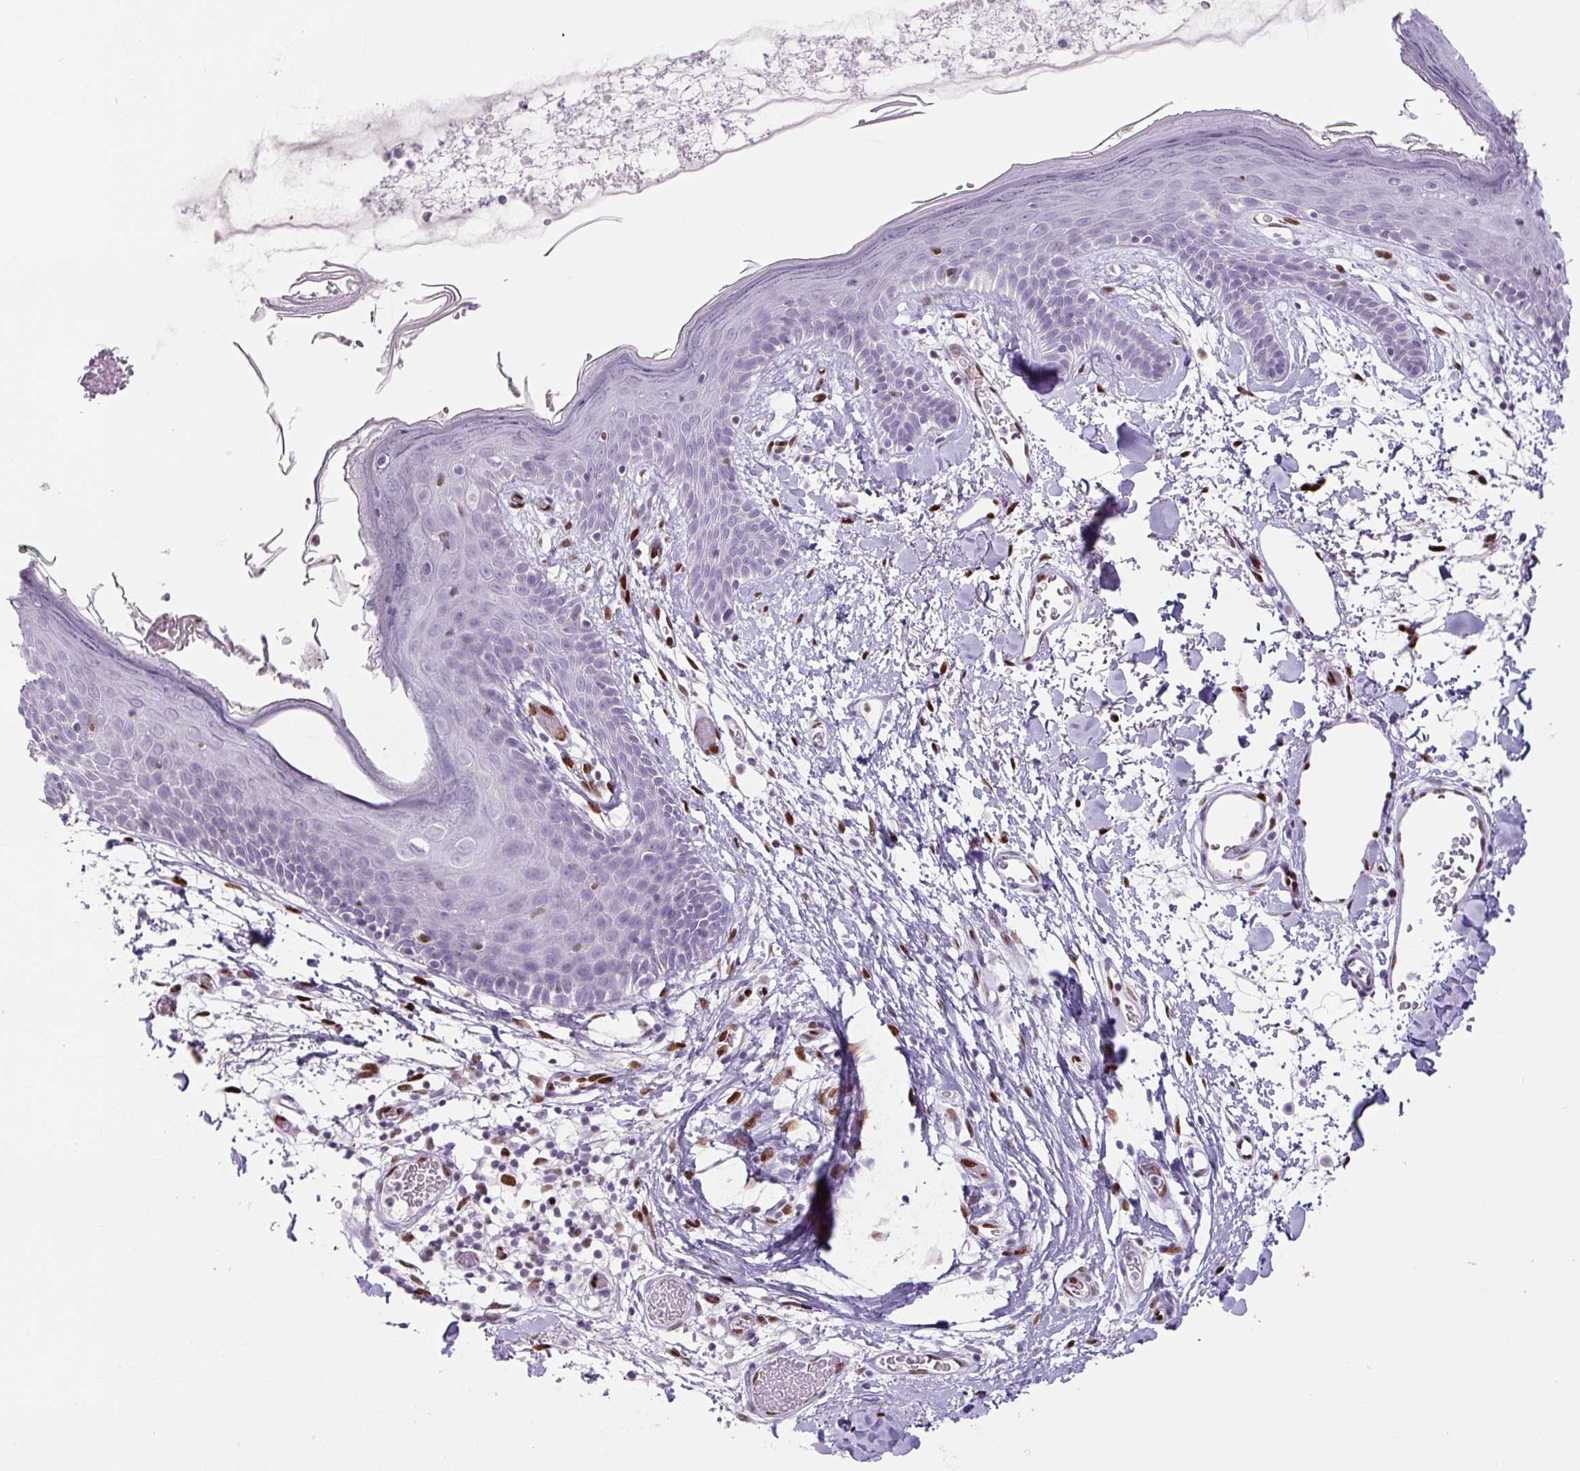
{"staining": {"intensity": "strong", "quantity": "<25%", "location": "nuclear"}, "tissue": "skin", "cell_type": "Fibroblasts", "image_type": "normal", "snomed": [{"axis": "morphology", "description": "Normal tissue, NOS"}, {"axis": "topography", "description": "Skin"}], "caption": "A high-resolution image shows immunohistochemistry staining of unremarkable skin, which displays strong nuclear positivity in approximately <25% of fibroblasts. The staining was performed using DAB (3,3'-diaminobenzidine), with brown indicating positive protein expression. Nuclei are stained blue with hematoxylin.", "gene": "ZEB1", "patient": {"sex": "male", "age": 79}}